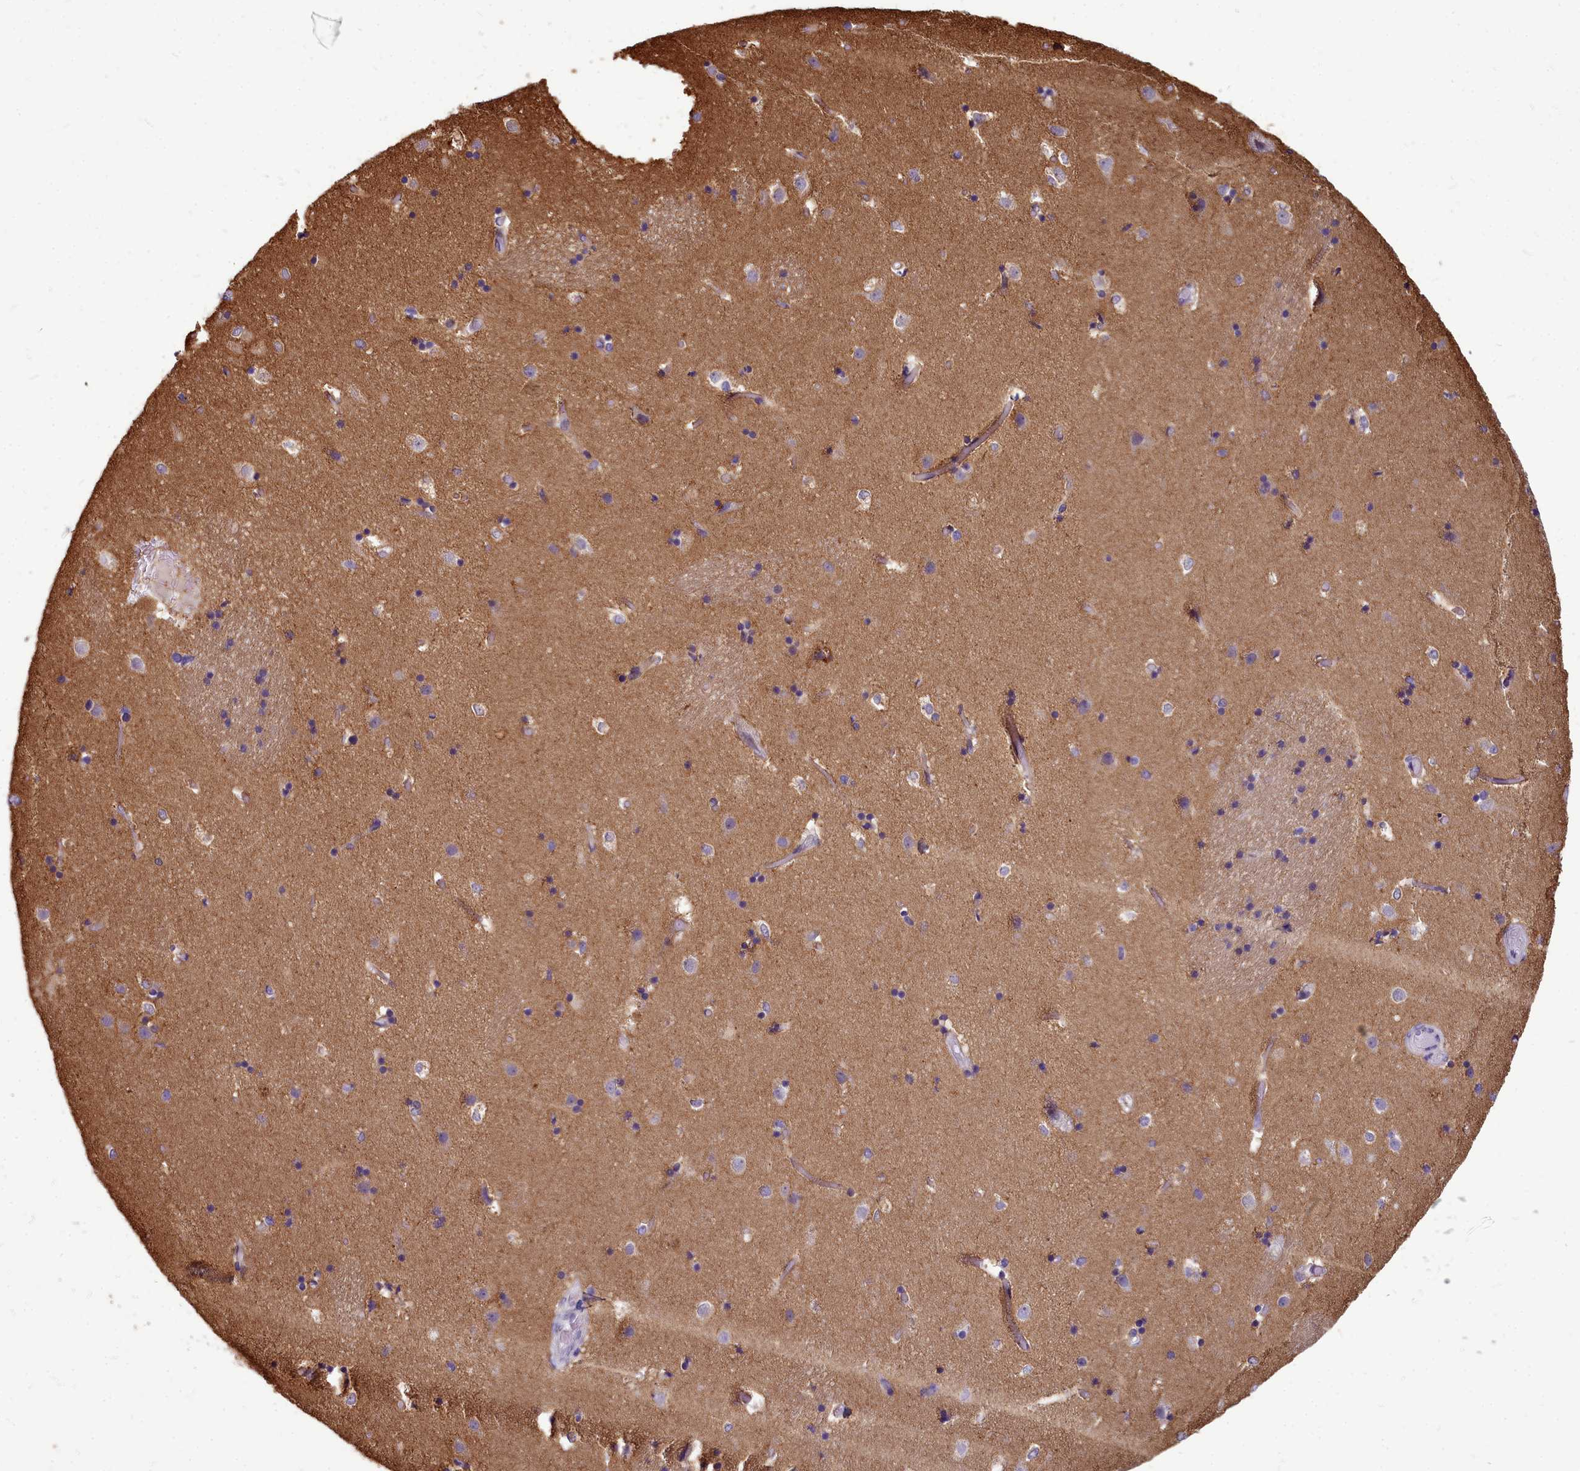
{"staining": {"intensity": "negative", "quantity": "none", "location": "none"}, "tissue": "caudate", "cell_type": "Glial cells", "image_type": "normal", "snomed": [{"axis": "morphology", "description": "Normal tissue, NOS"}, {"axis": "topography", "description": "Lateral ventricle wall"}], "caption": "DAB immunohistochemical staining of unremarkable caudate displays no significant positivity in glial cells. Brightfield microscopy of immunohistochemistry stained with DAB (brown) and hematoxylin (blue), captured at high magnification.", "gene": "TTC5", "patient": {"sex": "female", "age": 52}}